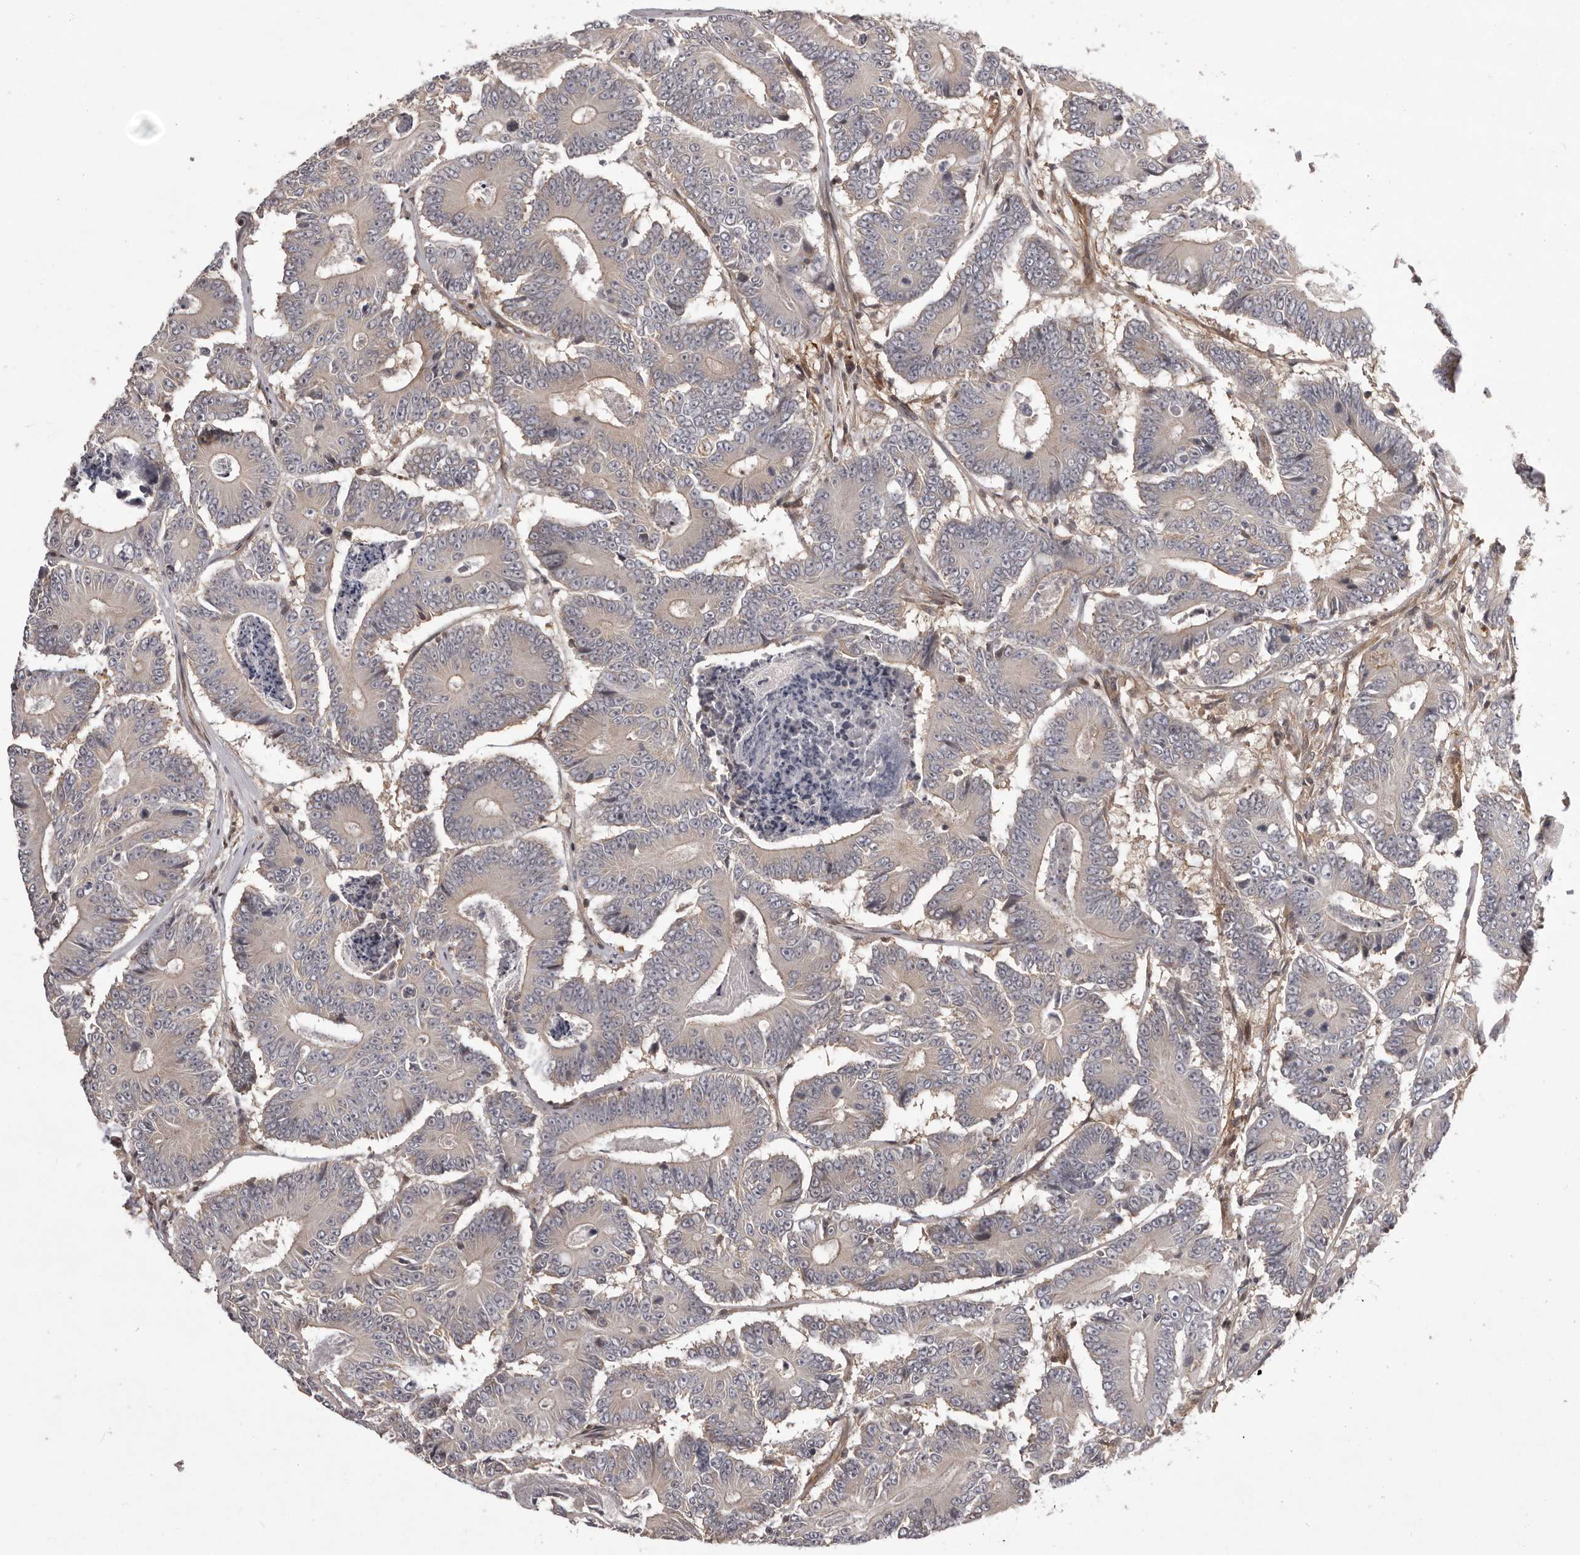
{"staining": {"intensity": "negative", "quantity": "none", "location": "none"}, "tissue": "colorectal cancer", "cell_type": "Tumor cells", "image_type": "cancer", "snomed": [{"axis": "morphology", "description": "Adenocarcinoma, NOS"}, {"axis": "topography", "description": "Colon"}], "caption": "This photomicrograph is of colorectal cancer stained with immunohistochemistry to label a protein in brown with the nuclei are counter-stained blue. There is no positivity in tumor cells.", "gene": "NFKBIA", "patient": {"sex": "male", "age": 83}}